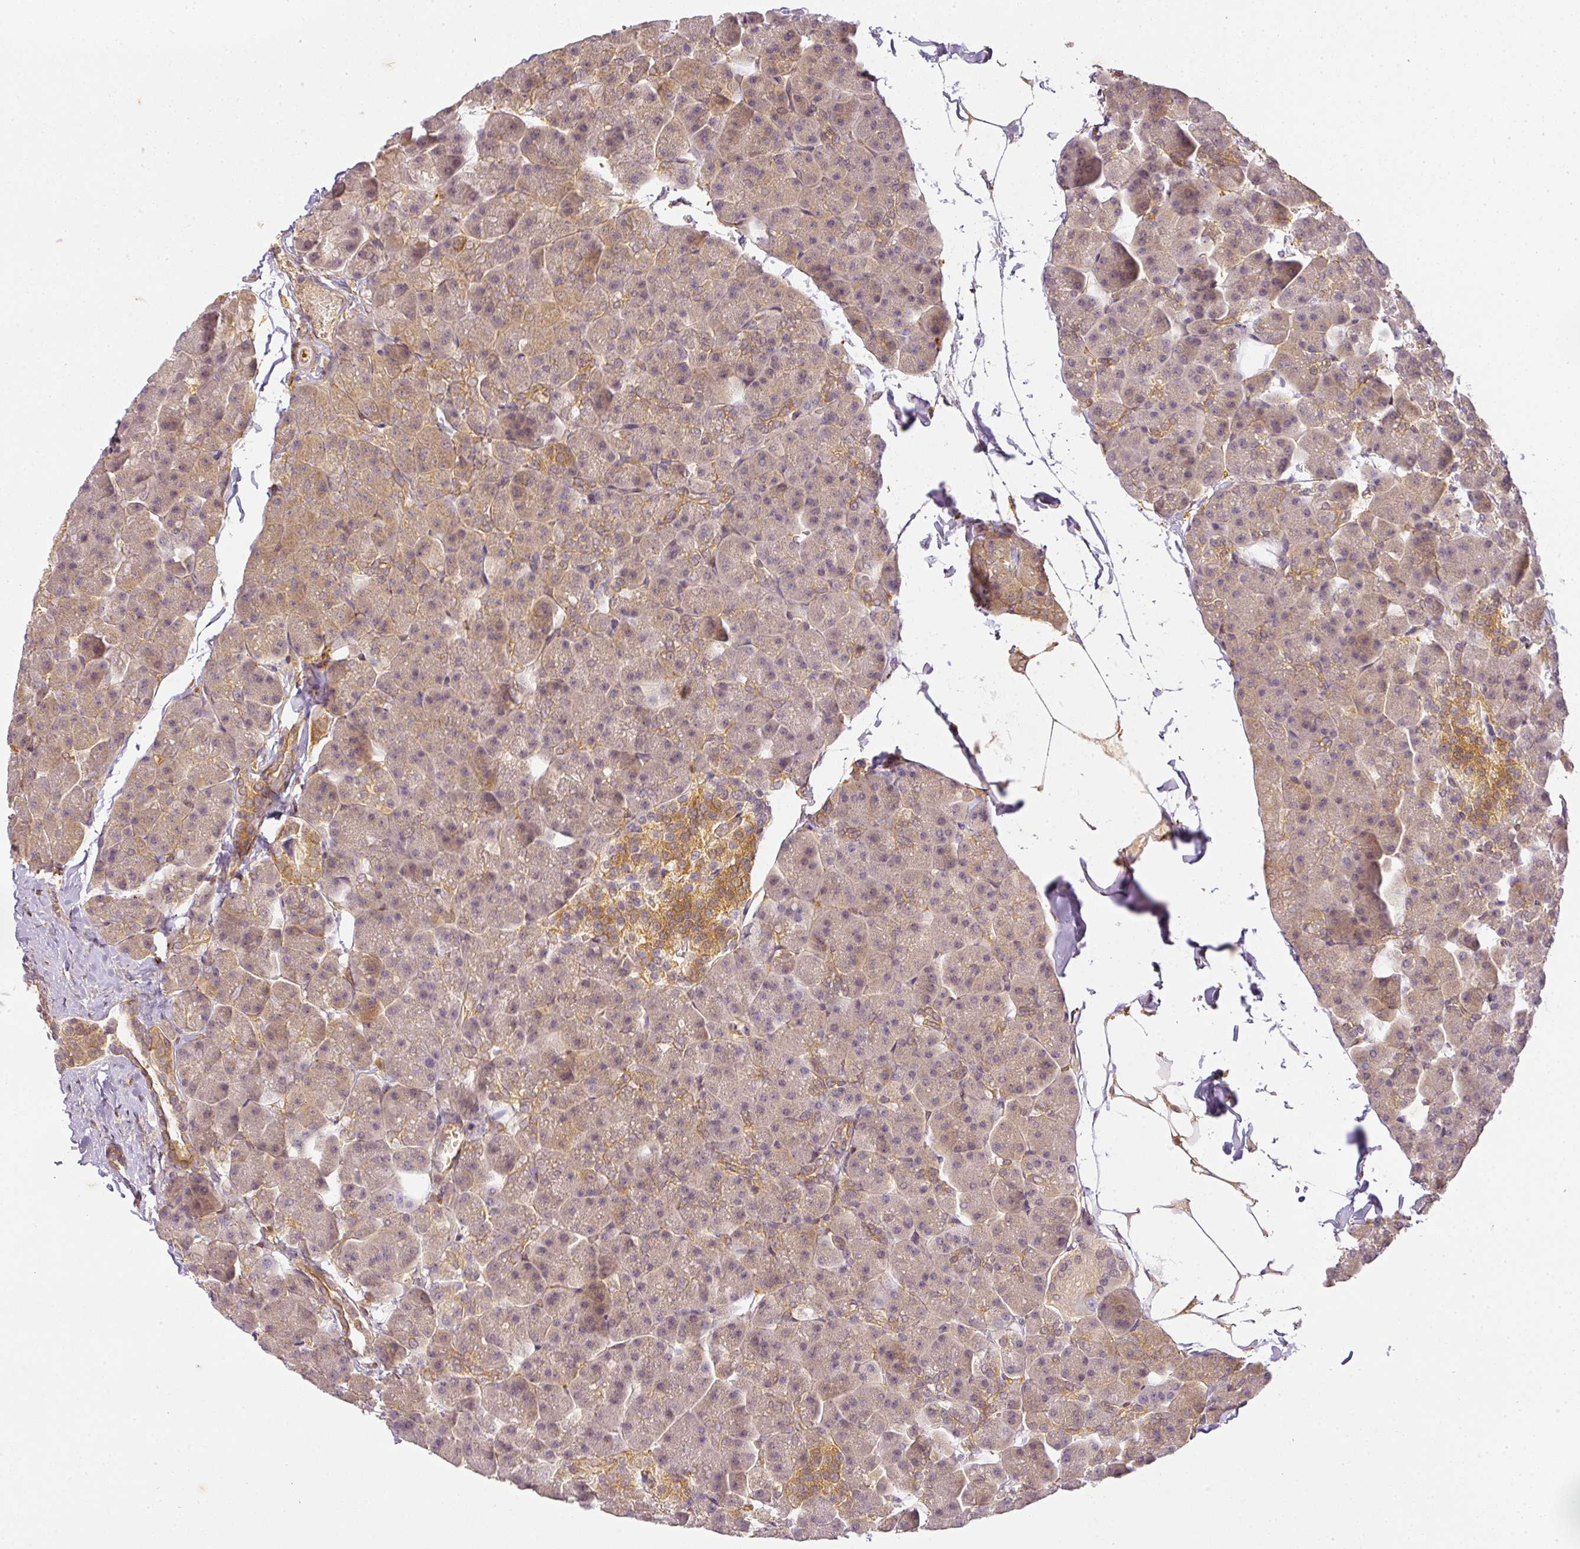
{"staining": {"intensity": "weak", "quantity": "25%-75%", "location": "cytoplasmic/membranous"}, "tissue": "pancreas", "cell_type": "Exocrine glandular cells", "image_type": "normal", "snomed": [{"axis": "morphology", "description": "Normal tissue, NOS"}, {"axis": "topography", "description": "Pancreas"}], "caption": "IHC (DAB) staining of unremarkable human pancreas demonstrates weak cytoplasmic/membranous protein positivity in about 25%-75% of exocrine glandular cells.", "gene": "ADH5", "patient": {"sex": "male", "age": 35}}